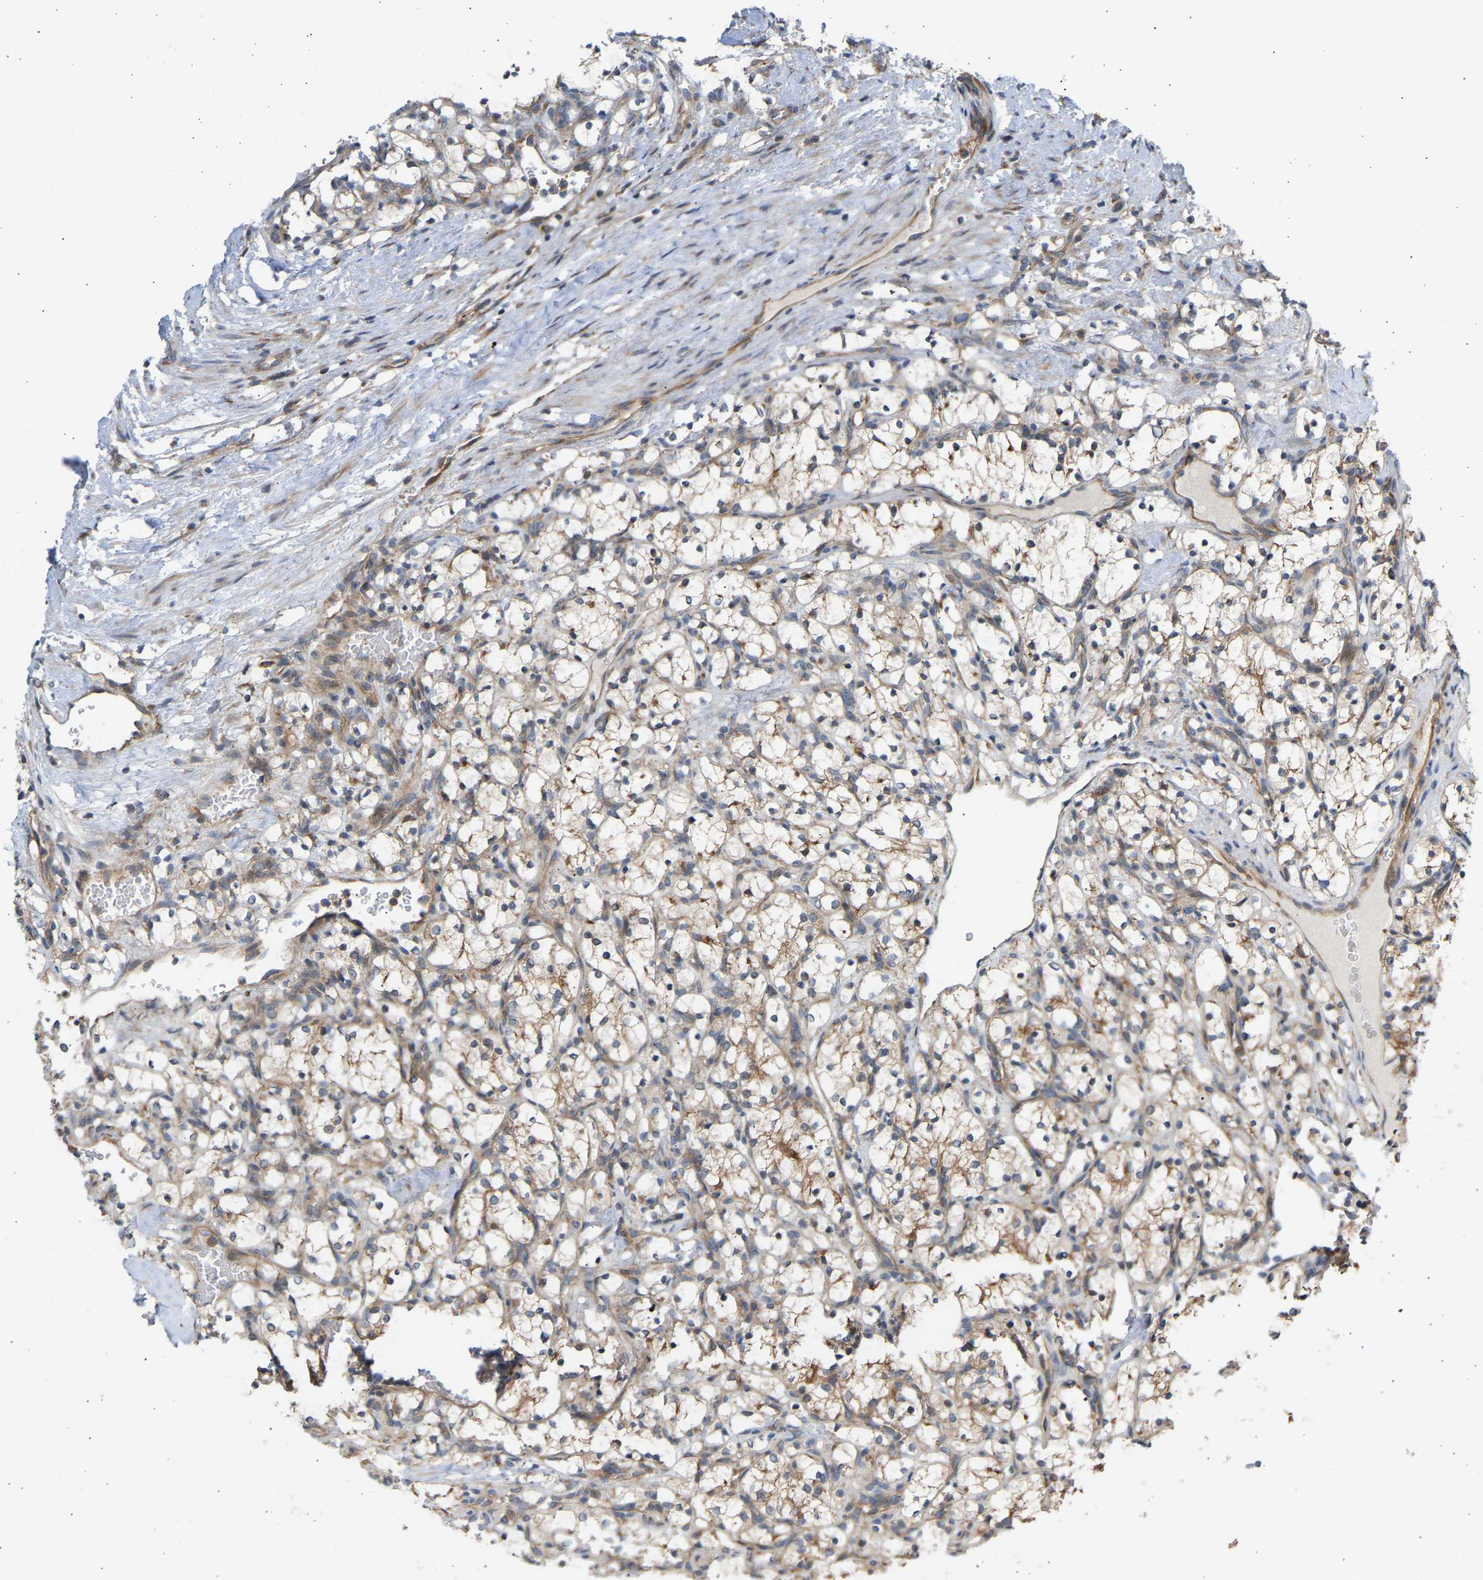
{"staining": {"intensity": "moderate", "quantity": ">75%", "location": "cytoplasmic/membranous"}, "tissue": "renal cancer", "cell_type": "Tumor cells", "image_type": "cancer", "snomed": [{"axis": "morphology", "description": "Adenocarcinoma, NOS"}, {"axis": "topography", "description": "Kidney"}], "caption": "There is medium levels of moderate cytoplasmic/membranous expression in tumor cells of adenocarcinoma (renal), as demonstrated by immunohistochemical staining (brown color).", "gene": "GCN1", "patient": {"sex": "female", "age": 69}}